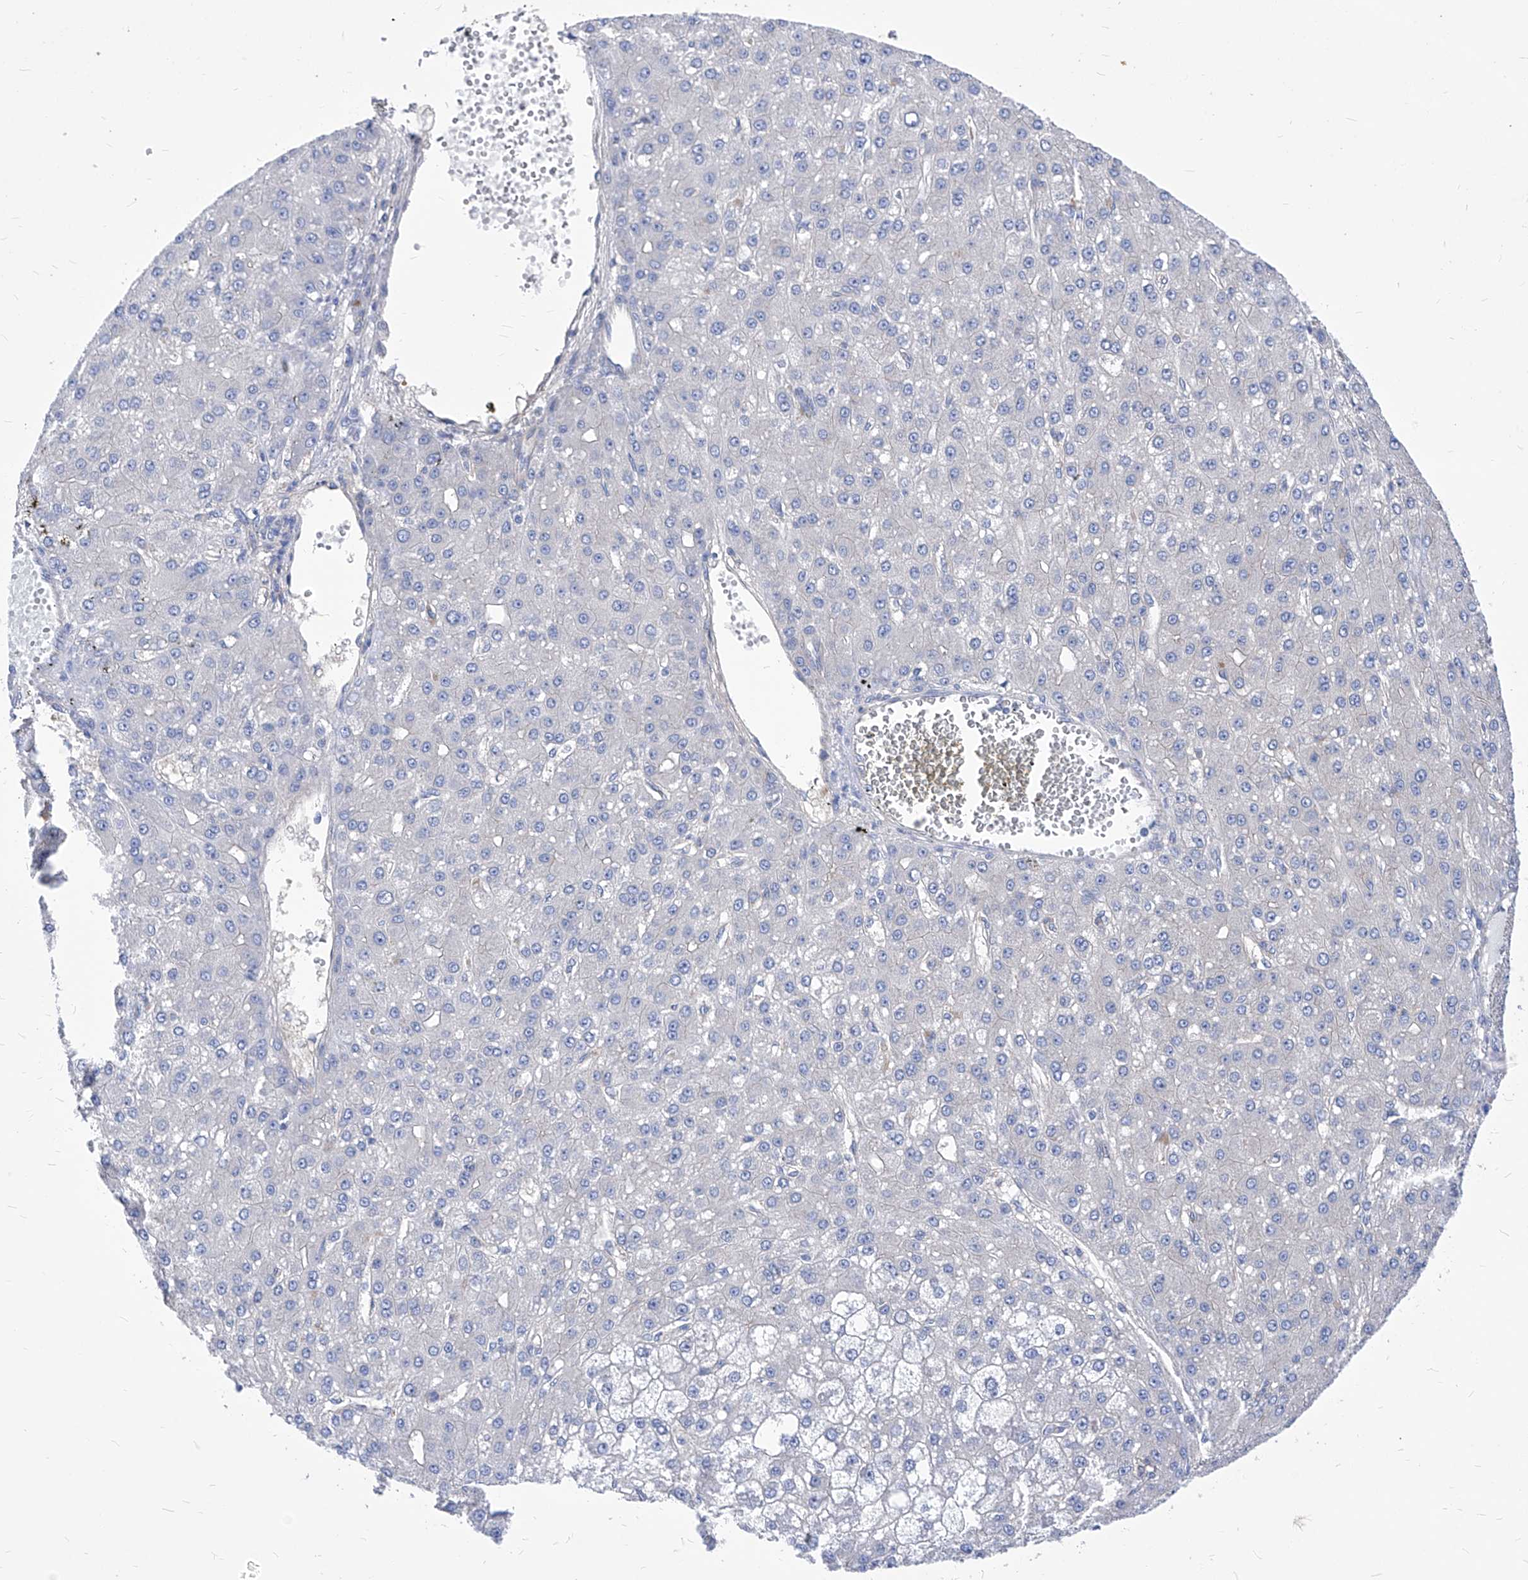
{"staining": {"intensity": "negative", "quantity": "none", "location": "none"}, "tissue": "liver cancer", "cell_type": "Tumor cells", "image_type": "cancer", "snomed": [{"axis": "morphology", "description": "Carcinoma, Hepatocellular, NOS"}, {"axis": "topography", "description": "Liver"}], "caption": "An immunohistochemistry photomicrograph of liver cancer is shown. There is no staining in tumor cells of liver cancer. Brightfield microscopy of immunohistochemistry (IHC) stained with DAB (3,3'-diaminobenzidine) (brown) and hematoxylin (blue), captured at high magnification.", "gene": "XPNPEP1", "patient": {"sex": "male", "age": 67}}